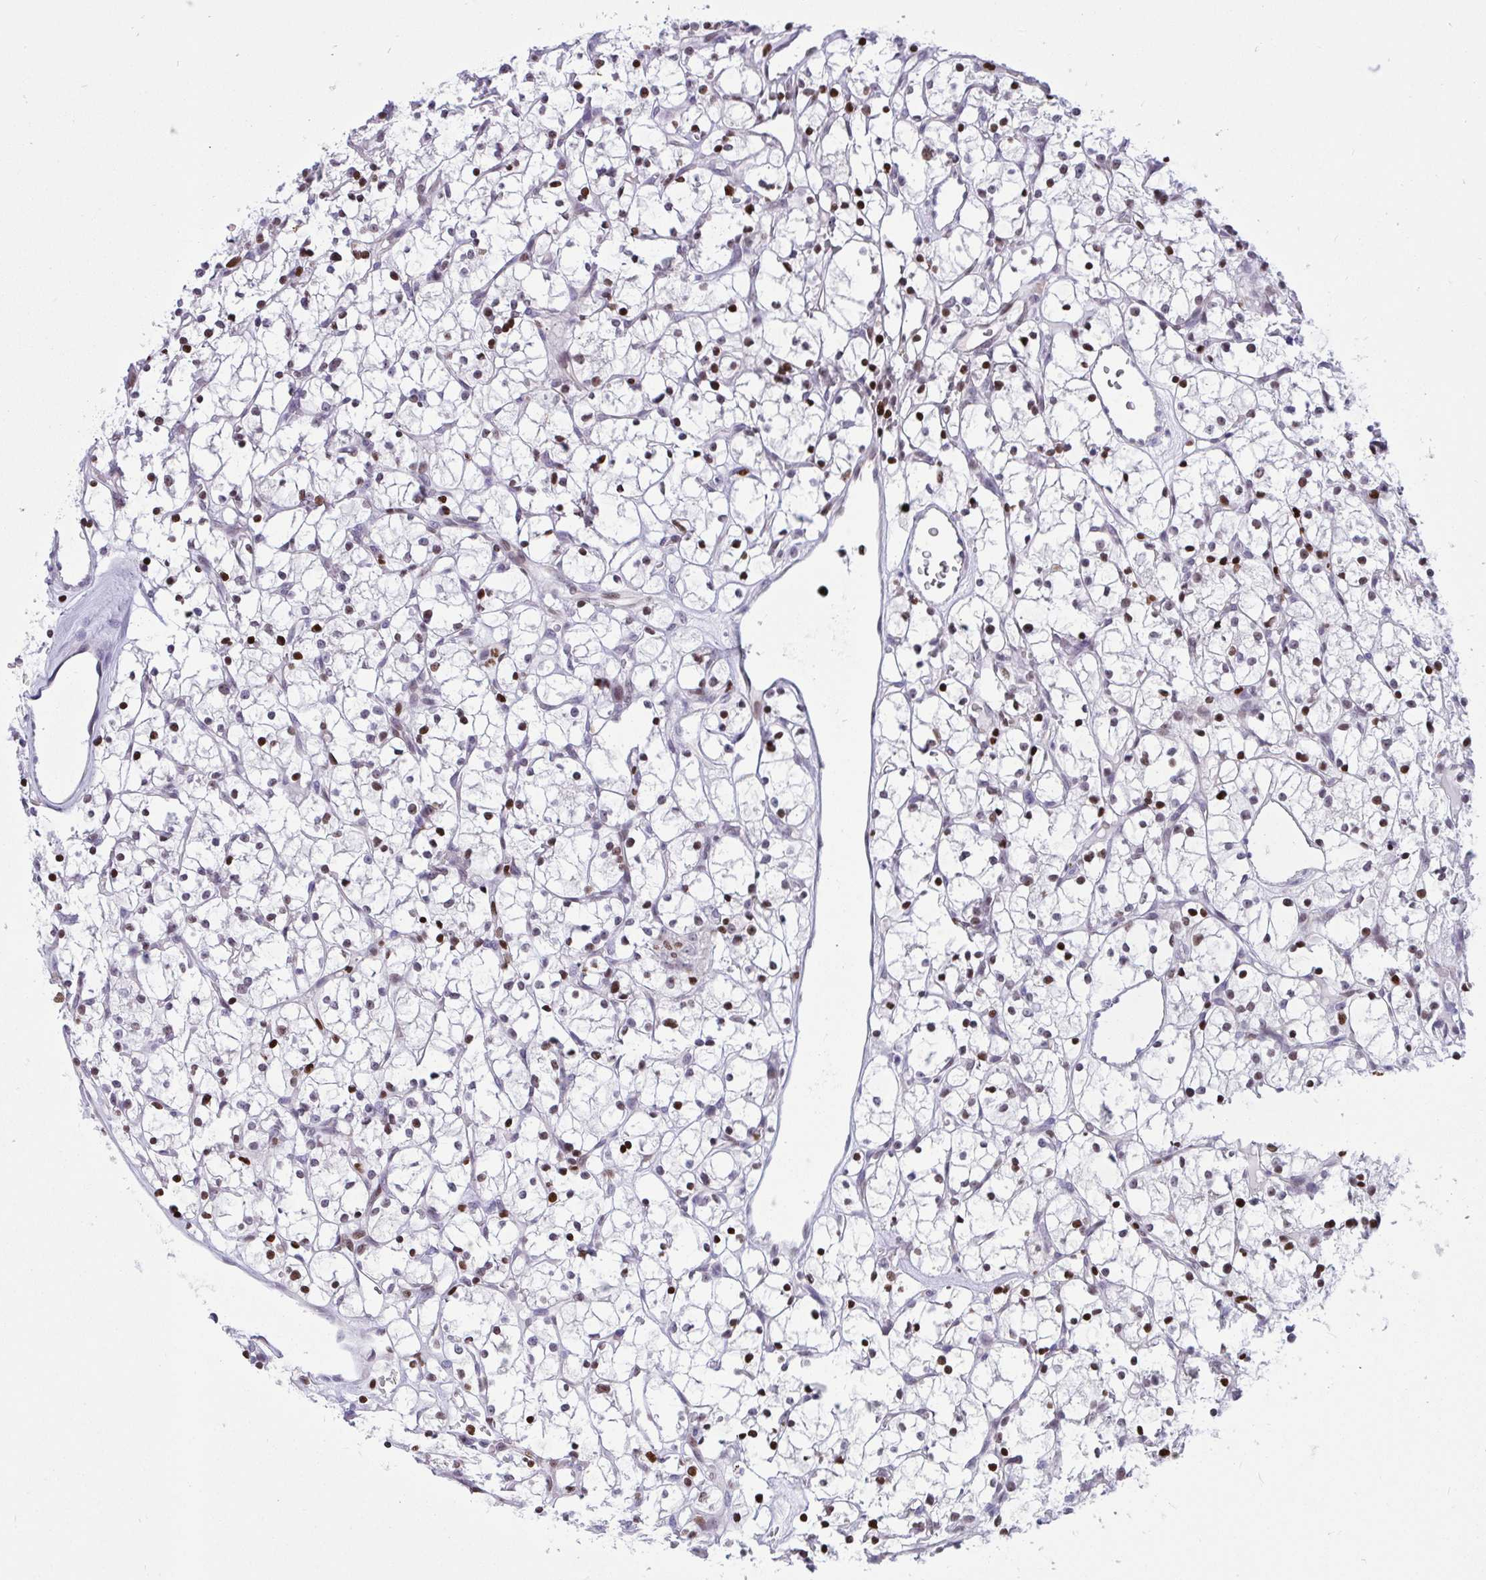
{"staining": {"intensity": "moderate", "quantity": "25%-75%", "location": "nuclear"}, "tissue": "renal cancer", "cell_type": "Tumor cells", "image_type": "cancer", "snomed": [{"axis": "morphology", "description": "Adenocarcinoma, NOS"}, {"axis": "topography", "description": "Kidney"}], "caption": "Brown immunohistochemical staining in human renal cancer demonstrates moderate nuclear expression in approximately 25%-75% of tumor cells.", "gene": "HMGB2", "patient": {"sex": "female", "age": 64}}